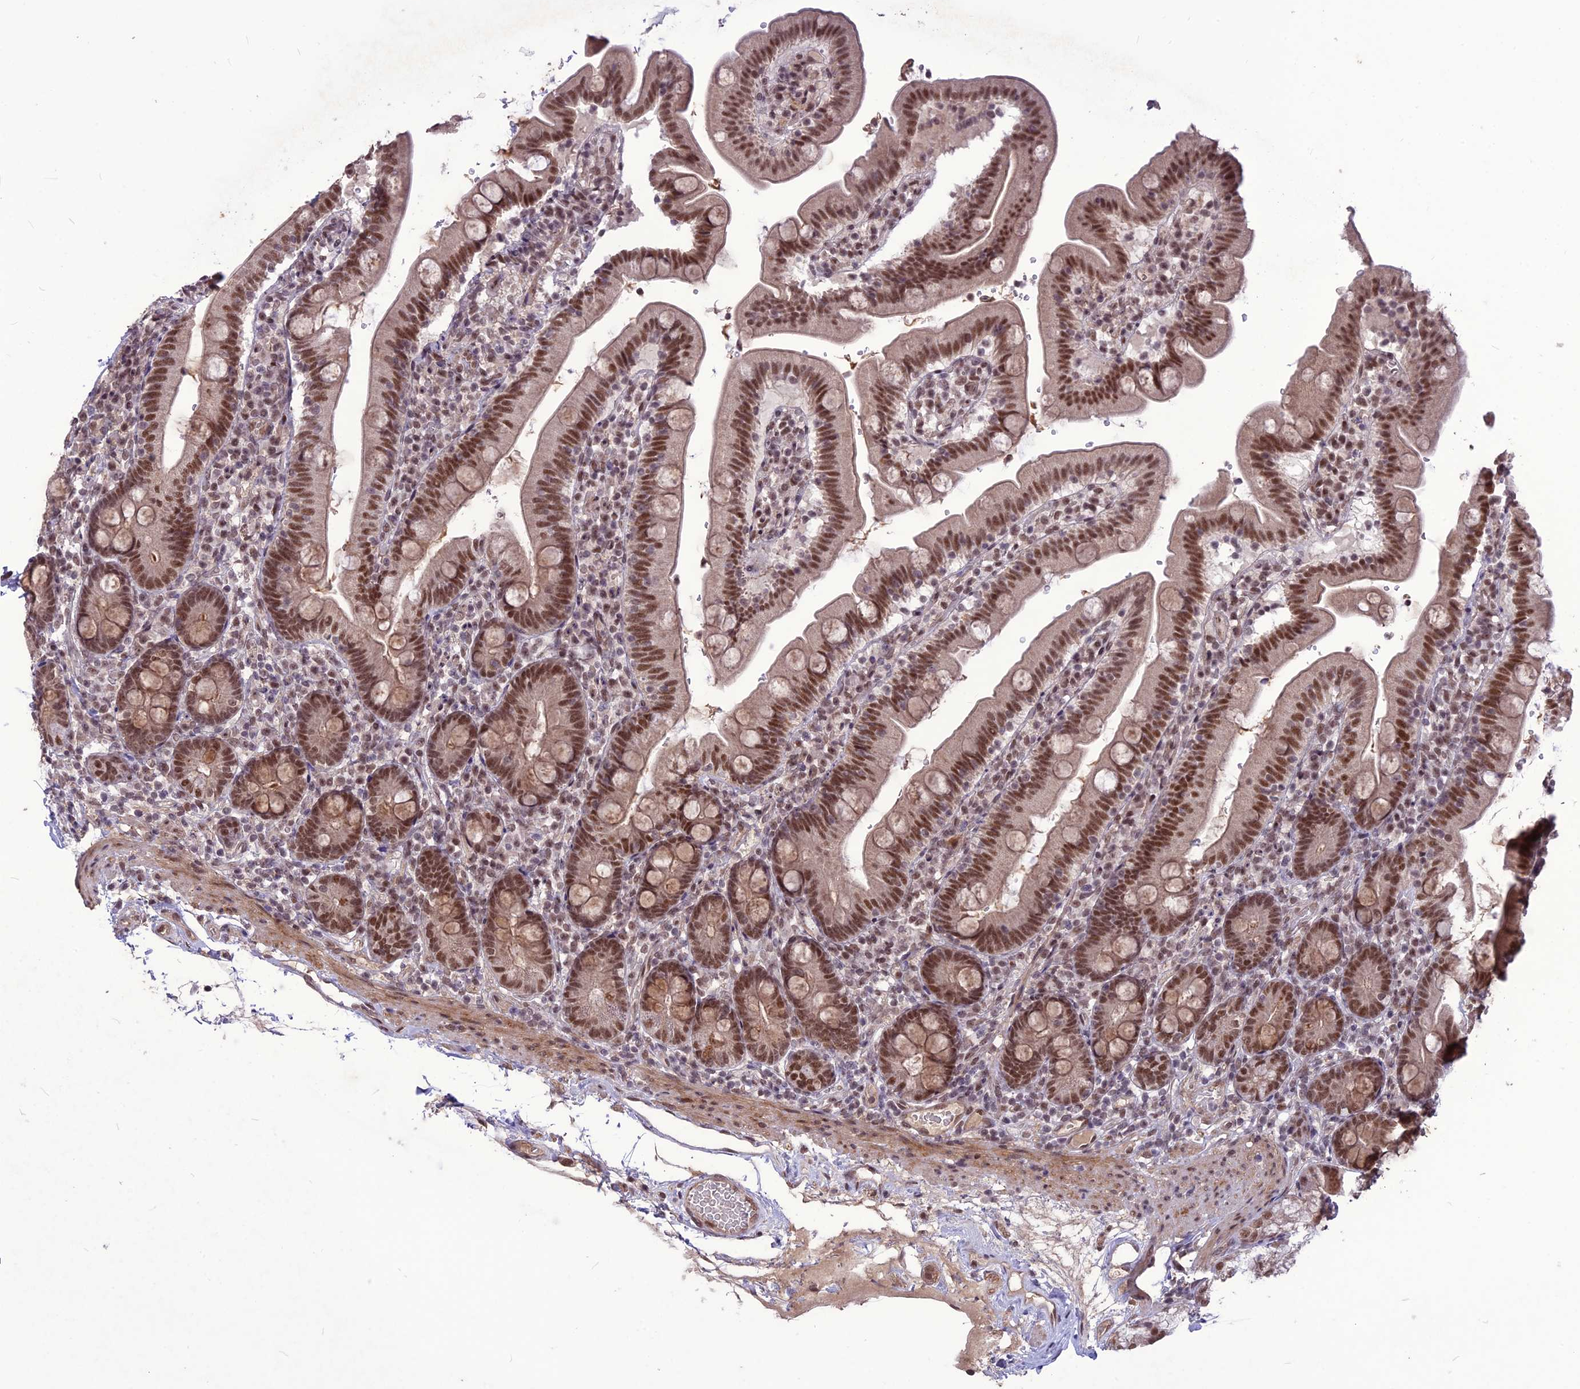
{"staining": {"intensity": "moderate", "quantity": ">75%", "location": "nuclear"}, "tissue": "duodenum", "cell_type": "Glandular cells", "image_type": "normal", "snomed": [{"axis": "morphology", "description": "Normal tissue, NOS"}, {"axis": "topography", "description": "Duodenum"}], "caption": "This is a histology image of immunohistochemistry staining of normal duodenum, which shows moderate expression in the nuclear of glandular cells.", "gene": "DIS3", "patient": {"sex": "female", "age": 67}}